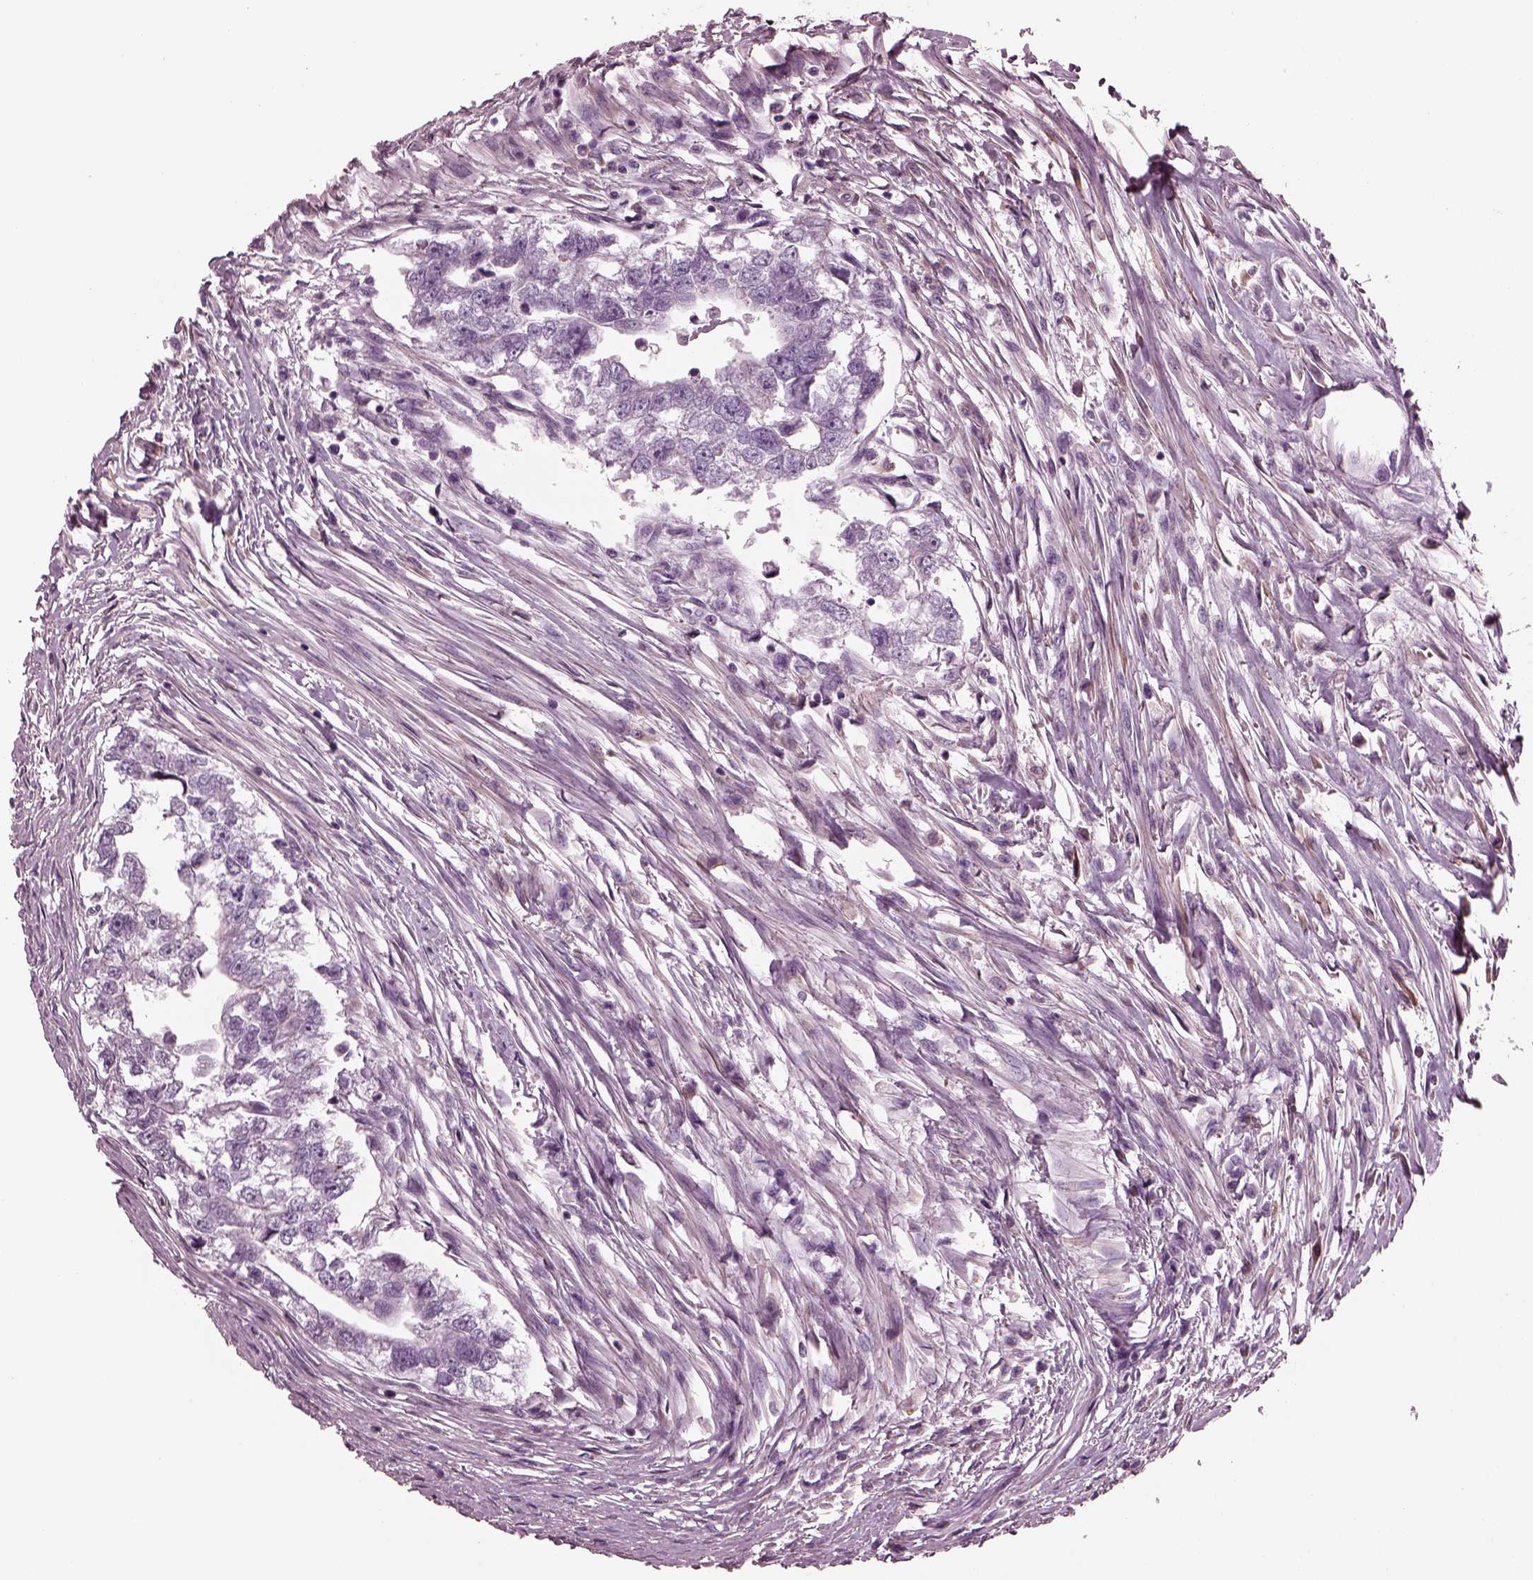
{"staining": {"intensity": "negative", "quantity": "none", "location": "none"}, "tissue": "testis cancer", "cell_type": "Tumor cells", "image_type": "cancer", "snomed": [{"axis": "morphology", "description": "Carcinoma, Embryonal, NOS"}, {"axis": "morphology", "description": "Teratoma, malignant, NOS"}, {"axis": "topography", "description": "Testis"}], "caption": "The histopathology image shows no staining of tumor cells in testis teratoma (malignant).", "gene": "GDF11", "patient": {"sex": "male", "age": 44}}